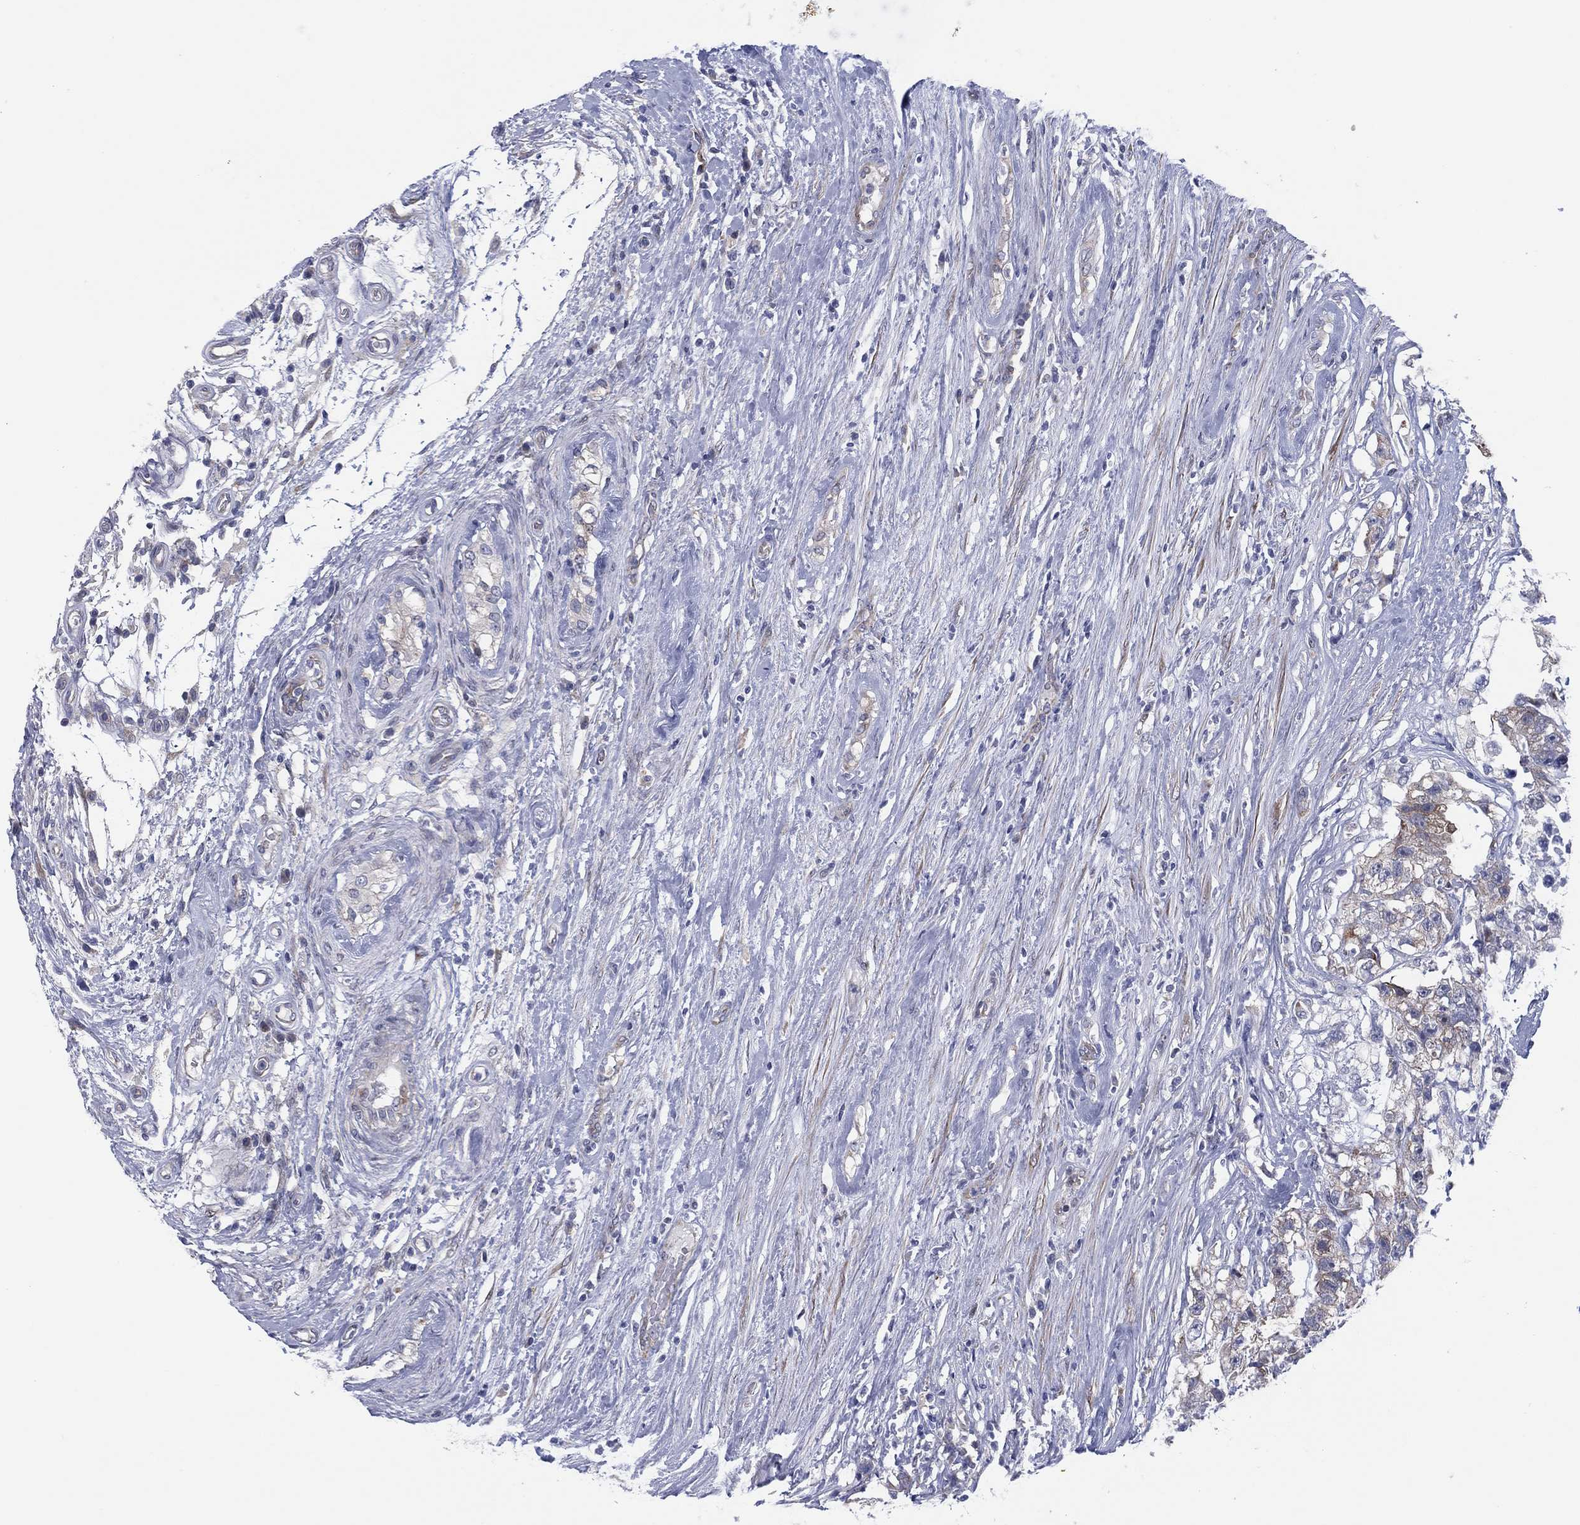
{"staining": {"intensity": "negative", "quantity": "none", "location": "none"}, "tissue": "testis cancer", "cell_type": "Tumor cells", "image_type": "cancer", "snomed": [{"axis": "morphology", "description": "Seminoma, NOS"}, {"axis": "morphology", "description": "Carcinoma, Embryonal, NOS"}, {"axis": "topography", "description": "Testis"}], "caption": "Immunohistochemical staining of human seminoma (testis) reveals no significant positivity in tumor cells. (Stains: DAB immunohistochemistry (IHC) with hematoxylin counter stain, Microscopy: brightfield microscopy at high magnification).", "gene": "HEATR4", "patient": {"sex": "male", "age": 41}}